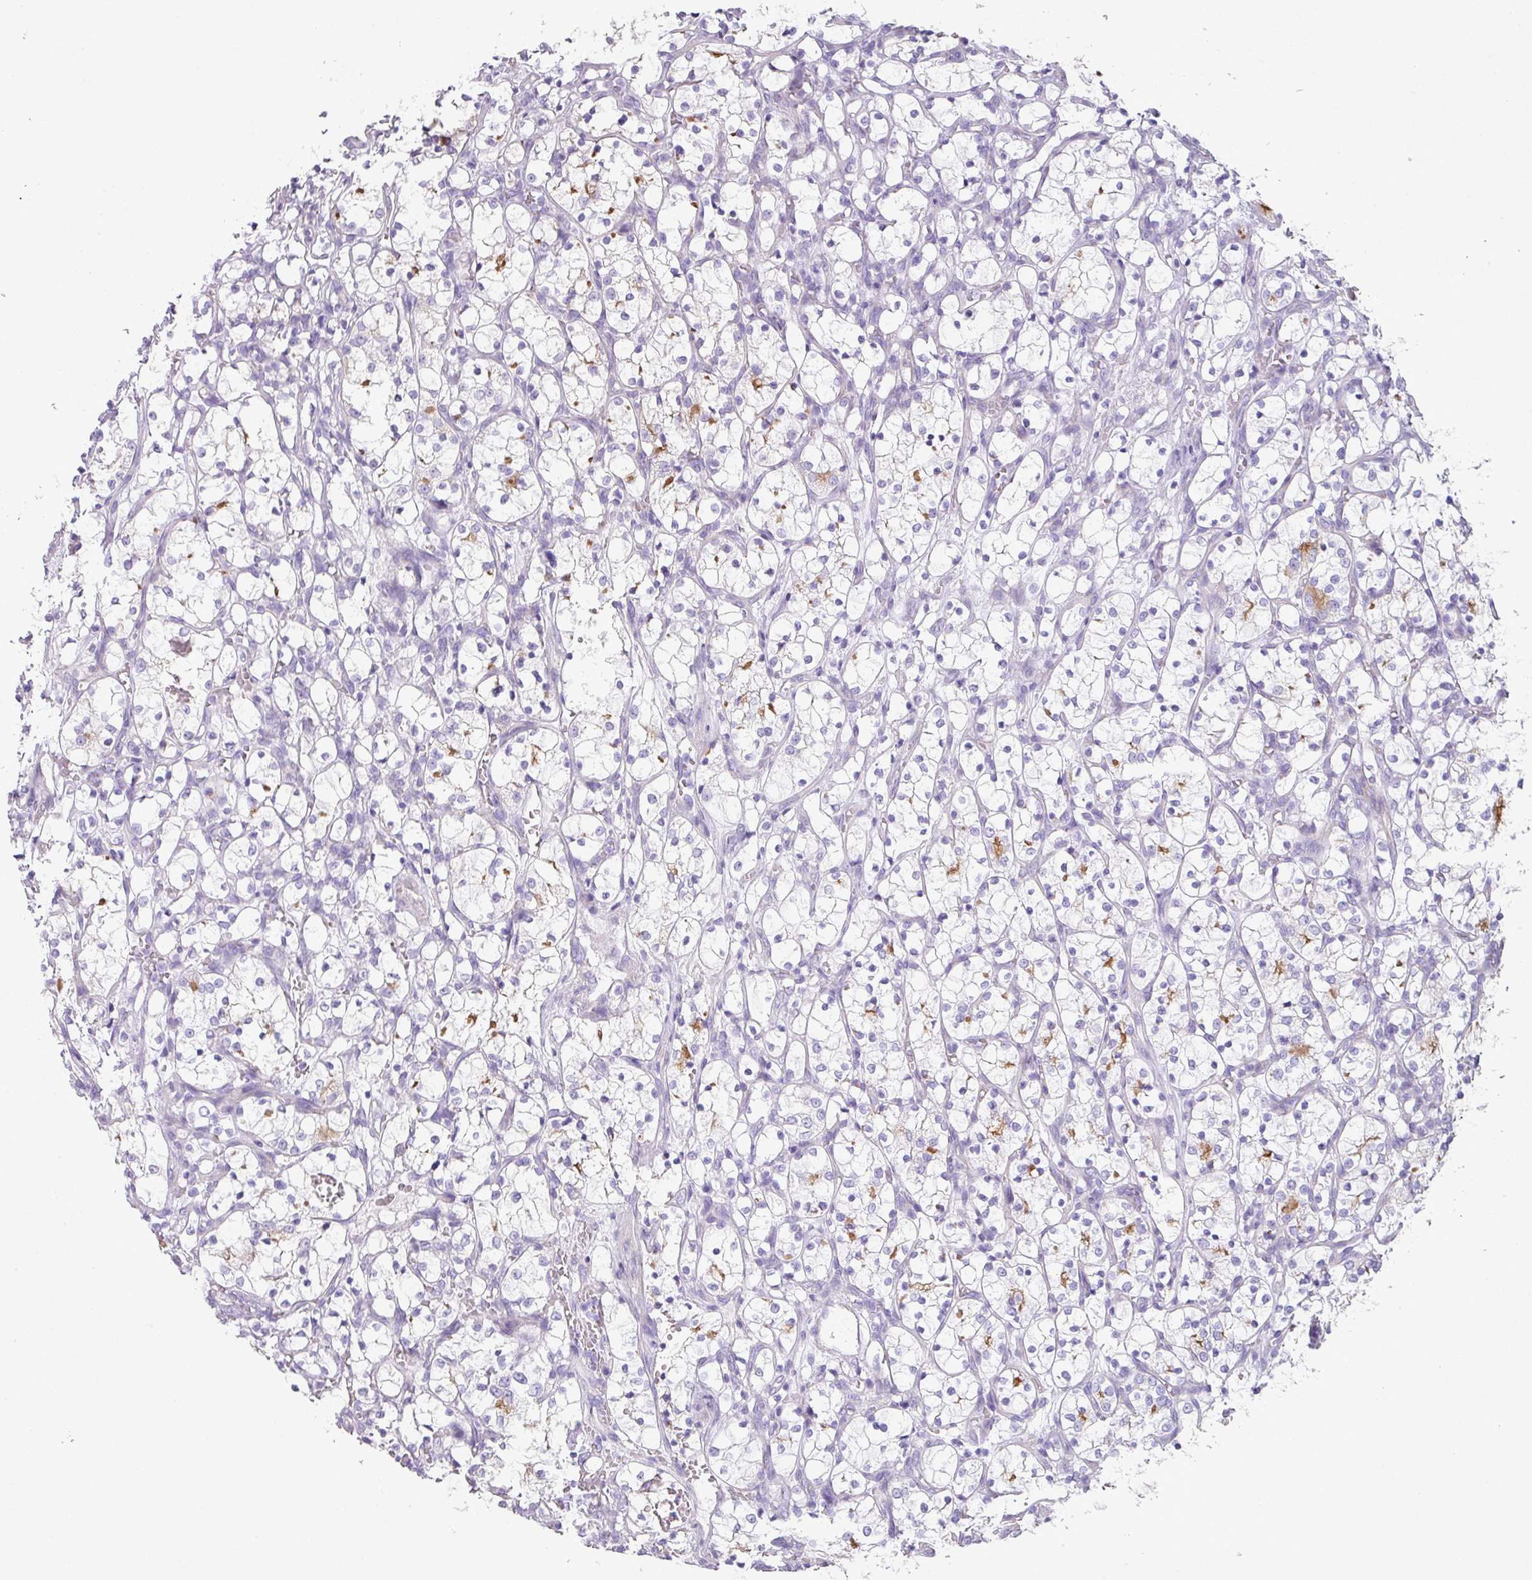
{"staining": {"intensity": "moderate", "quantity": "<25%", "location": "cytoplasmic/membranous"}, "tissue": "renal cancer", "cell_type": "Tumor cells", "image_type": "cancer", "snomed": [{"axis": "morphology", "description": "Adenocarcinoma, NOS"}, {"axis": "topography", "description": "Kidney"}], "caption": "A high-resolution image shows IHC staining of renal cancer, which exhibits moderate cytoplasmic/membranous expression in about <25% of tumor cells.", "gene": "GLI4", "patient": {"sex": "female", "age": 69}}